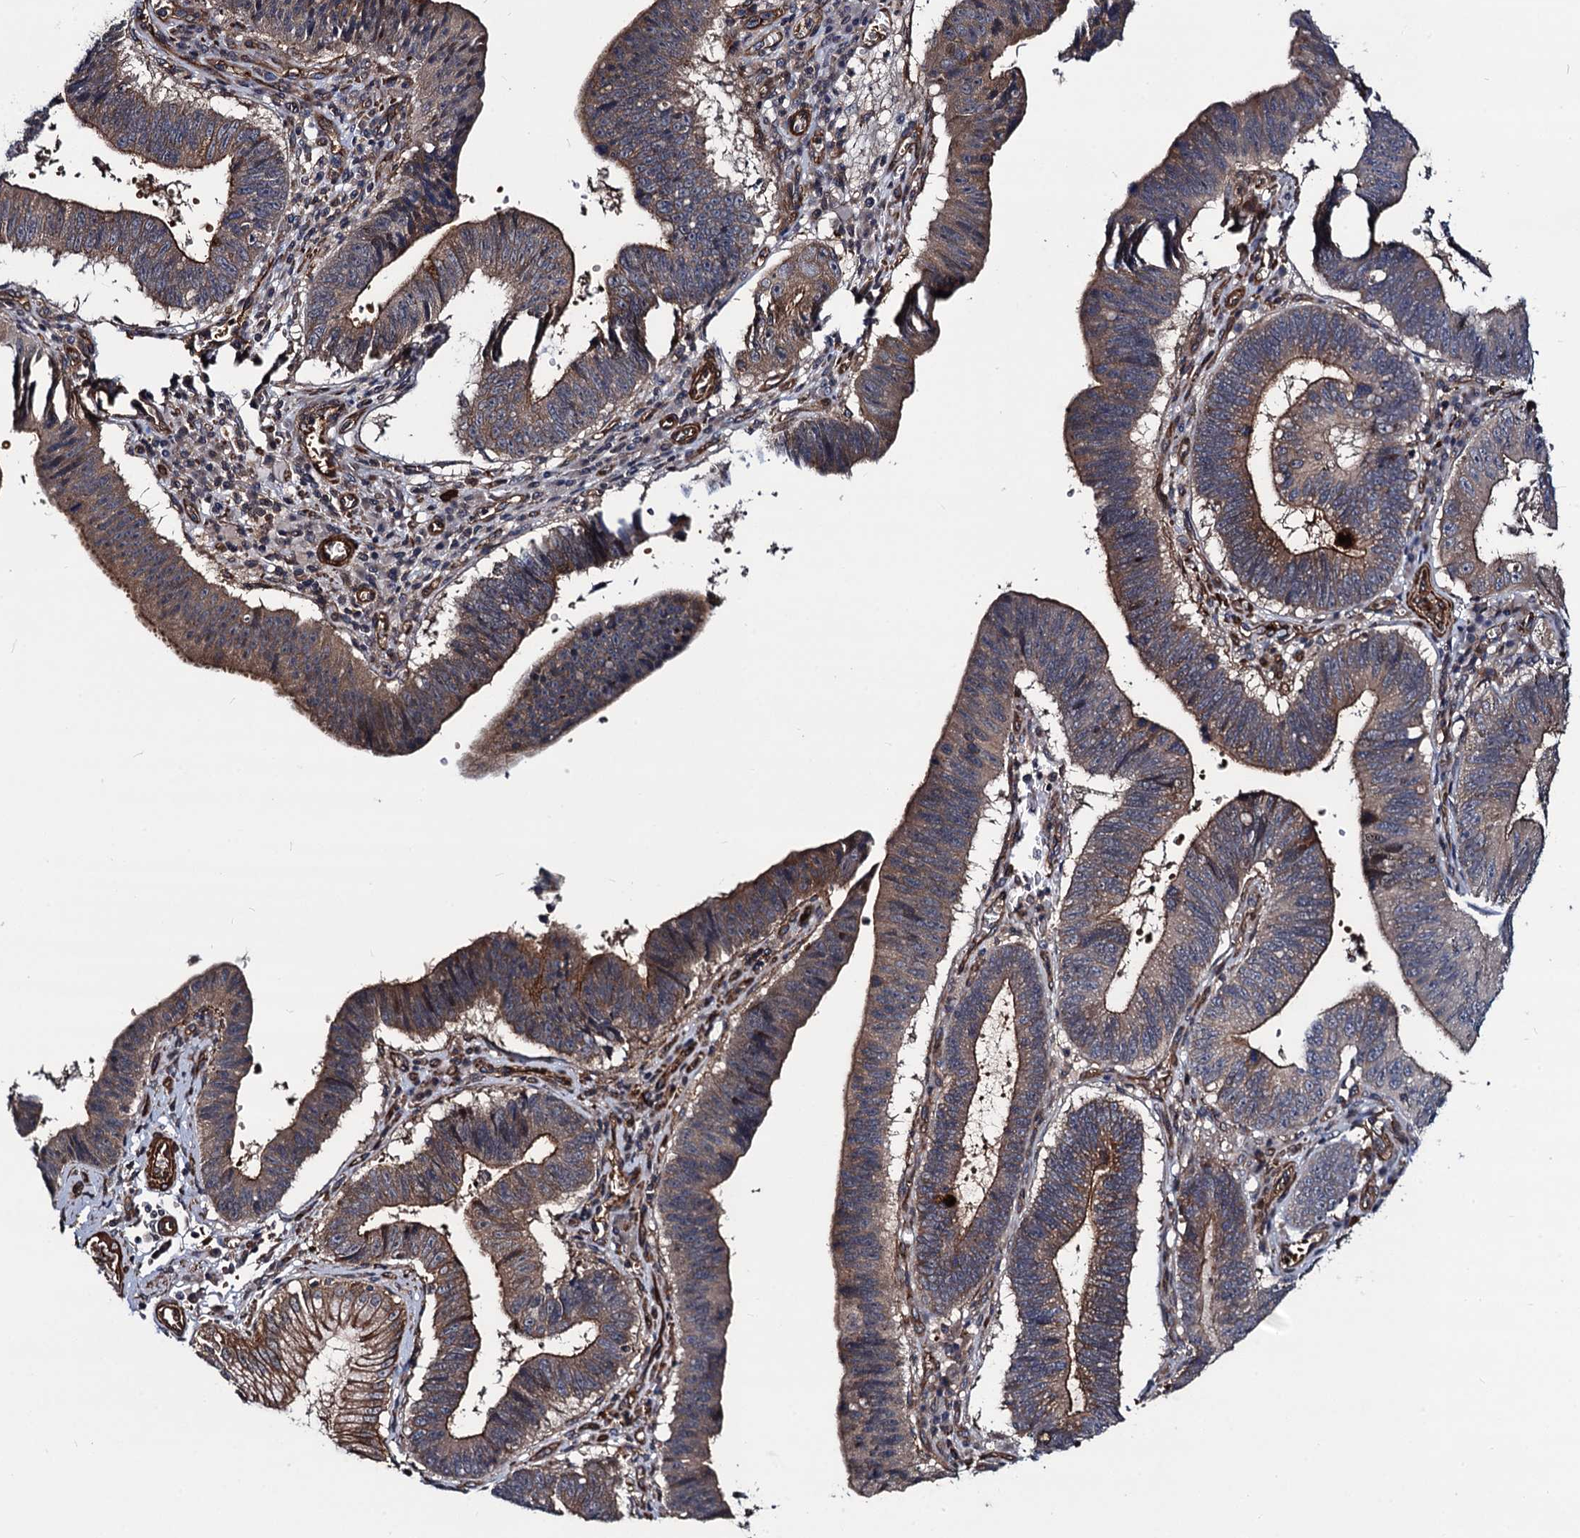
{"staining": {"intensity": "moderate", "quantity": "25%-75%", "location": "cytoplasmic/membranous"}, "tissue": "stomach cancer", "cell_type": "Tumor cells", "image_type": "cancer", "snomed": [{"axis": "morphology", "description": "Adenocarcinoma, NOS"}, {"axis": "topography", "description": "Stomach"}], "caption": "Stomach adenocarcinoma stained with a protein marker shows moderate staining in tumor cells.", "gene": "KXD1", "patient": {"sex": "male", "age": 59}}